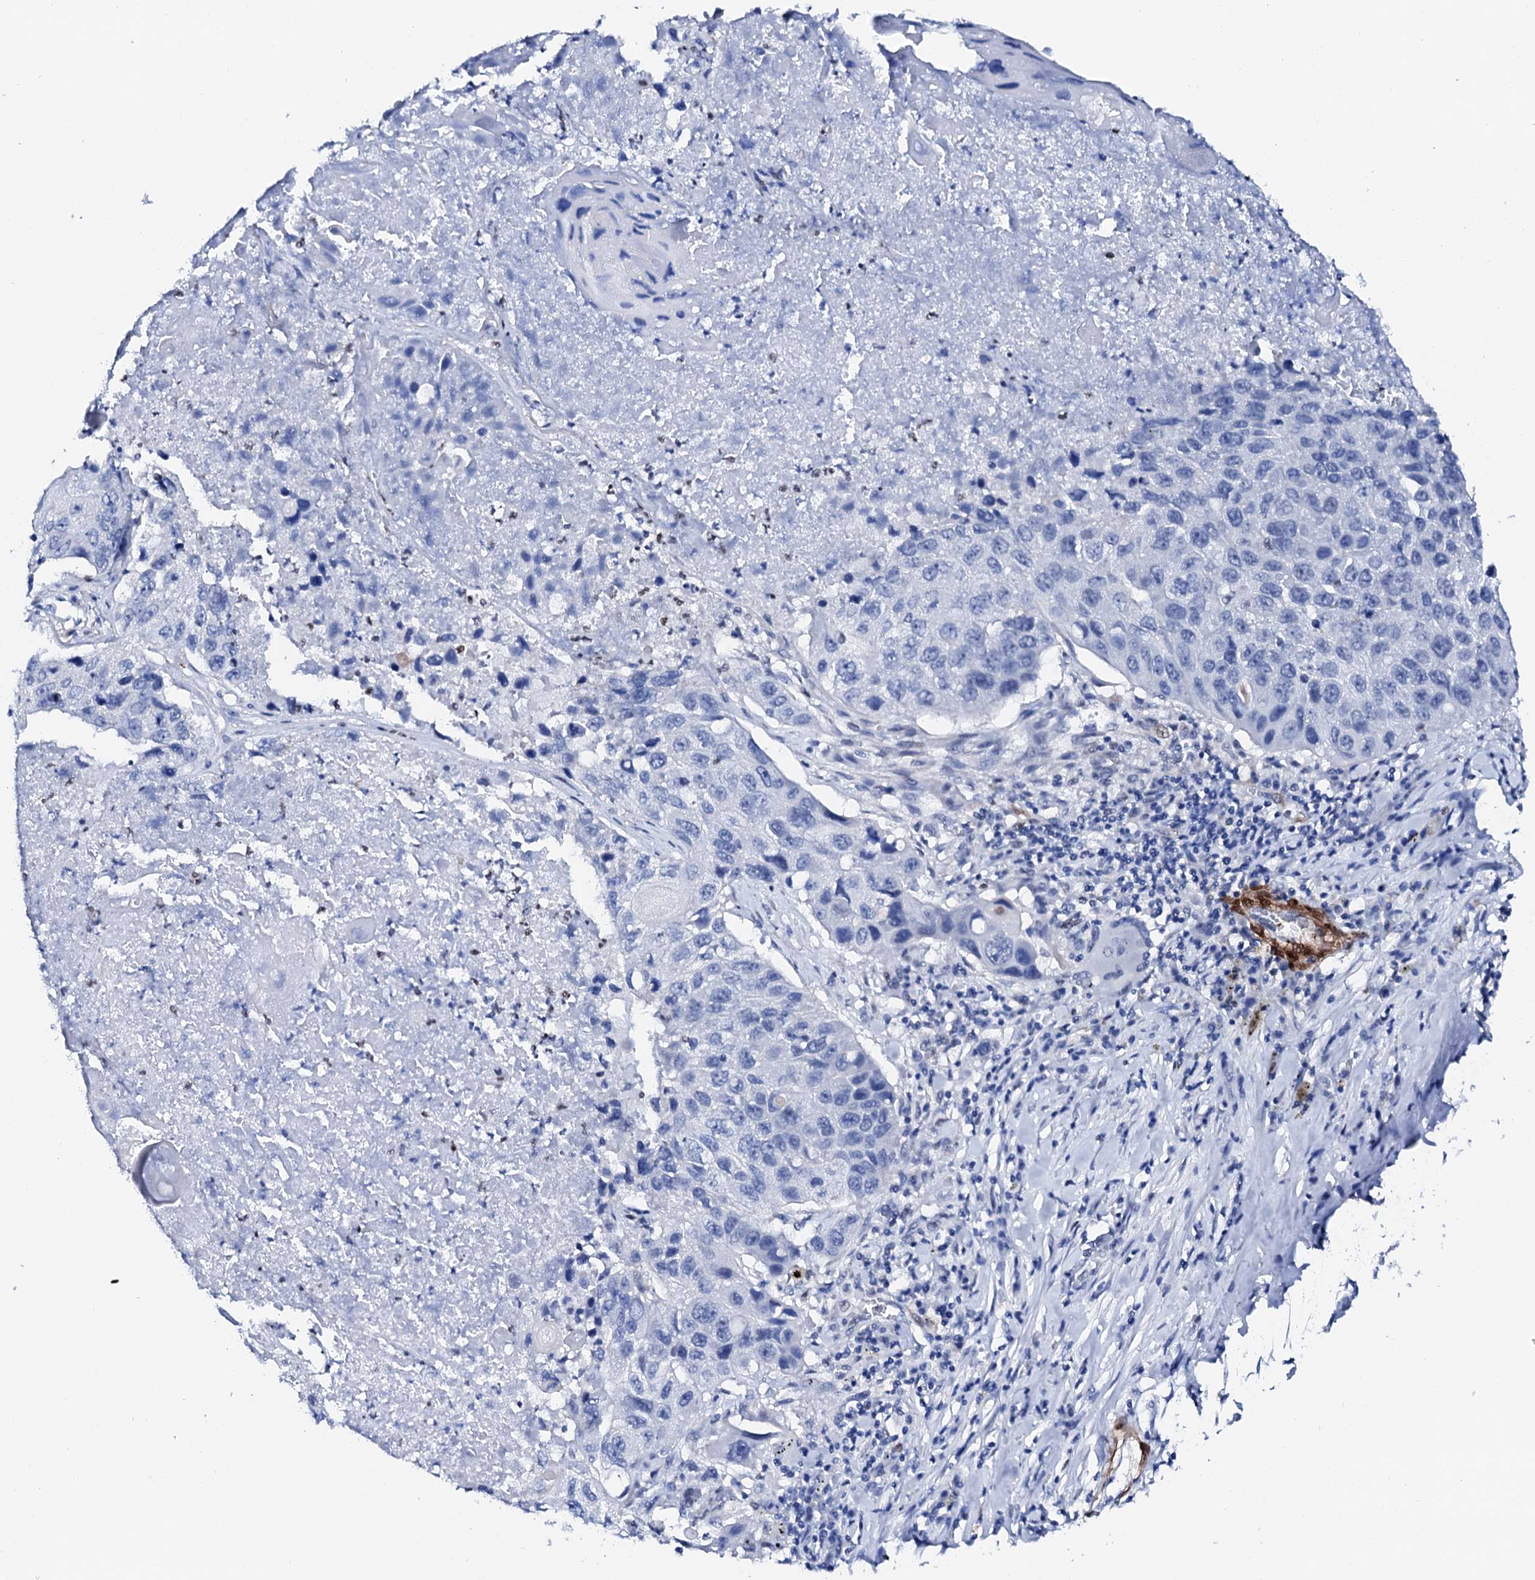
{"staining": {"intensity": "negative", "quantity": "none", "location": "none"}, "tissue": "lung cancer", "cell_type": "Tumor cells", "image_type": "cancer", "snomed": [{"axis": "morphology", "description": "Squamous cell carcinoma, NOS"}, {"axis": "topography", "description": "Lung"}], "caption": "This is a photomicrograph of IHC staining of lung cancer, which shows no staining in tumor cells.", "gene": "NRIP2", "patient": {"sex": "male", "age": 61}}